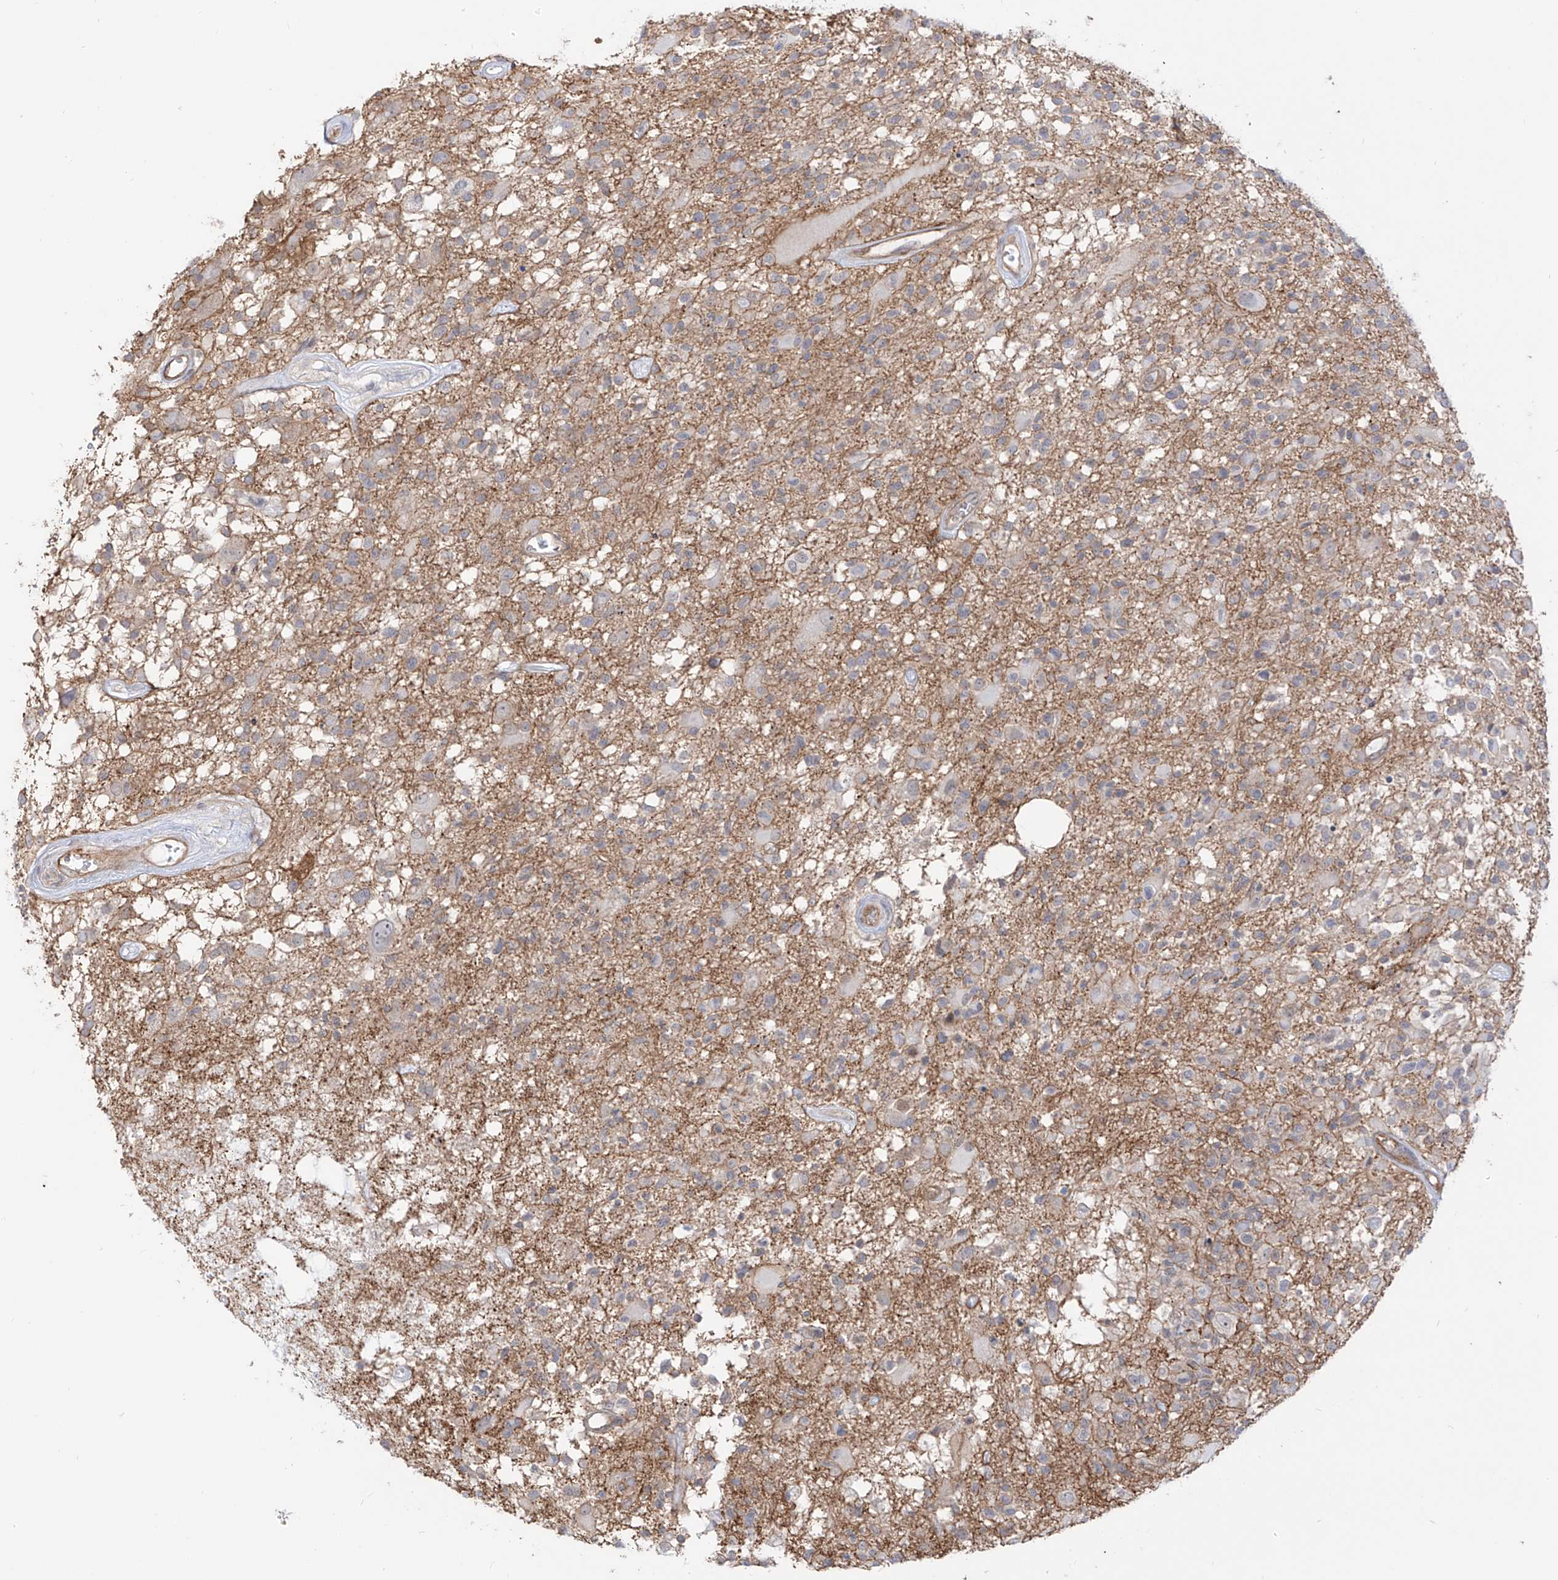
{"staining": {"intensity": "negative", "quantity": "none", "location": "none"}, "tissue": "glioma", "cell_type": "Tumor cells", "image_type": "cancer", "snomed": [{"axis": "morphology", "description": "Glioma, malignant, High grade"}, {"axis": "morphology", "description": "Glioblastoma, NOS"}, {"axis": "topography", "description": "Brain"}], "caption": "Immunohistochemistry micrograph of neoplastic tissue: human glioma stained with DAB demonstrates no significant protein staining in tumor cells.", "gene": "ZNF180", "patient": {"sex": "male", "age": 60}}